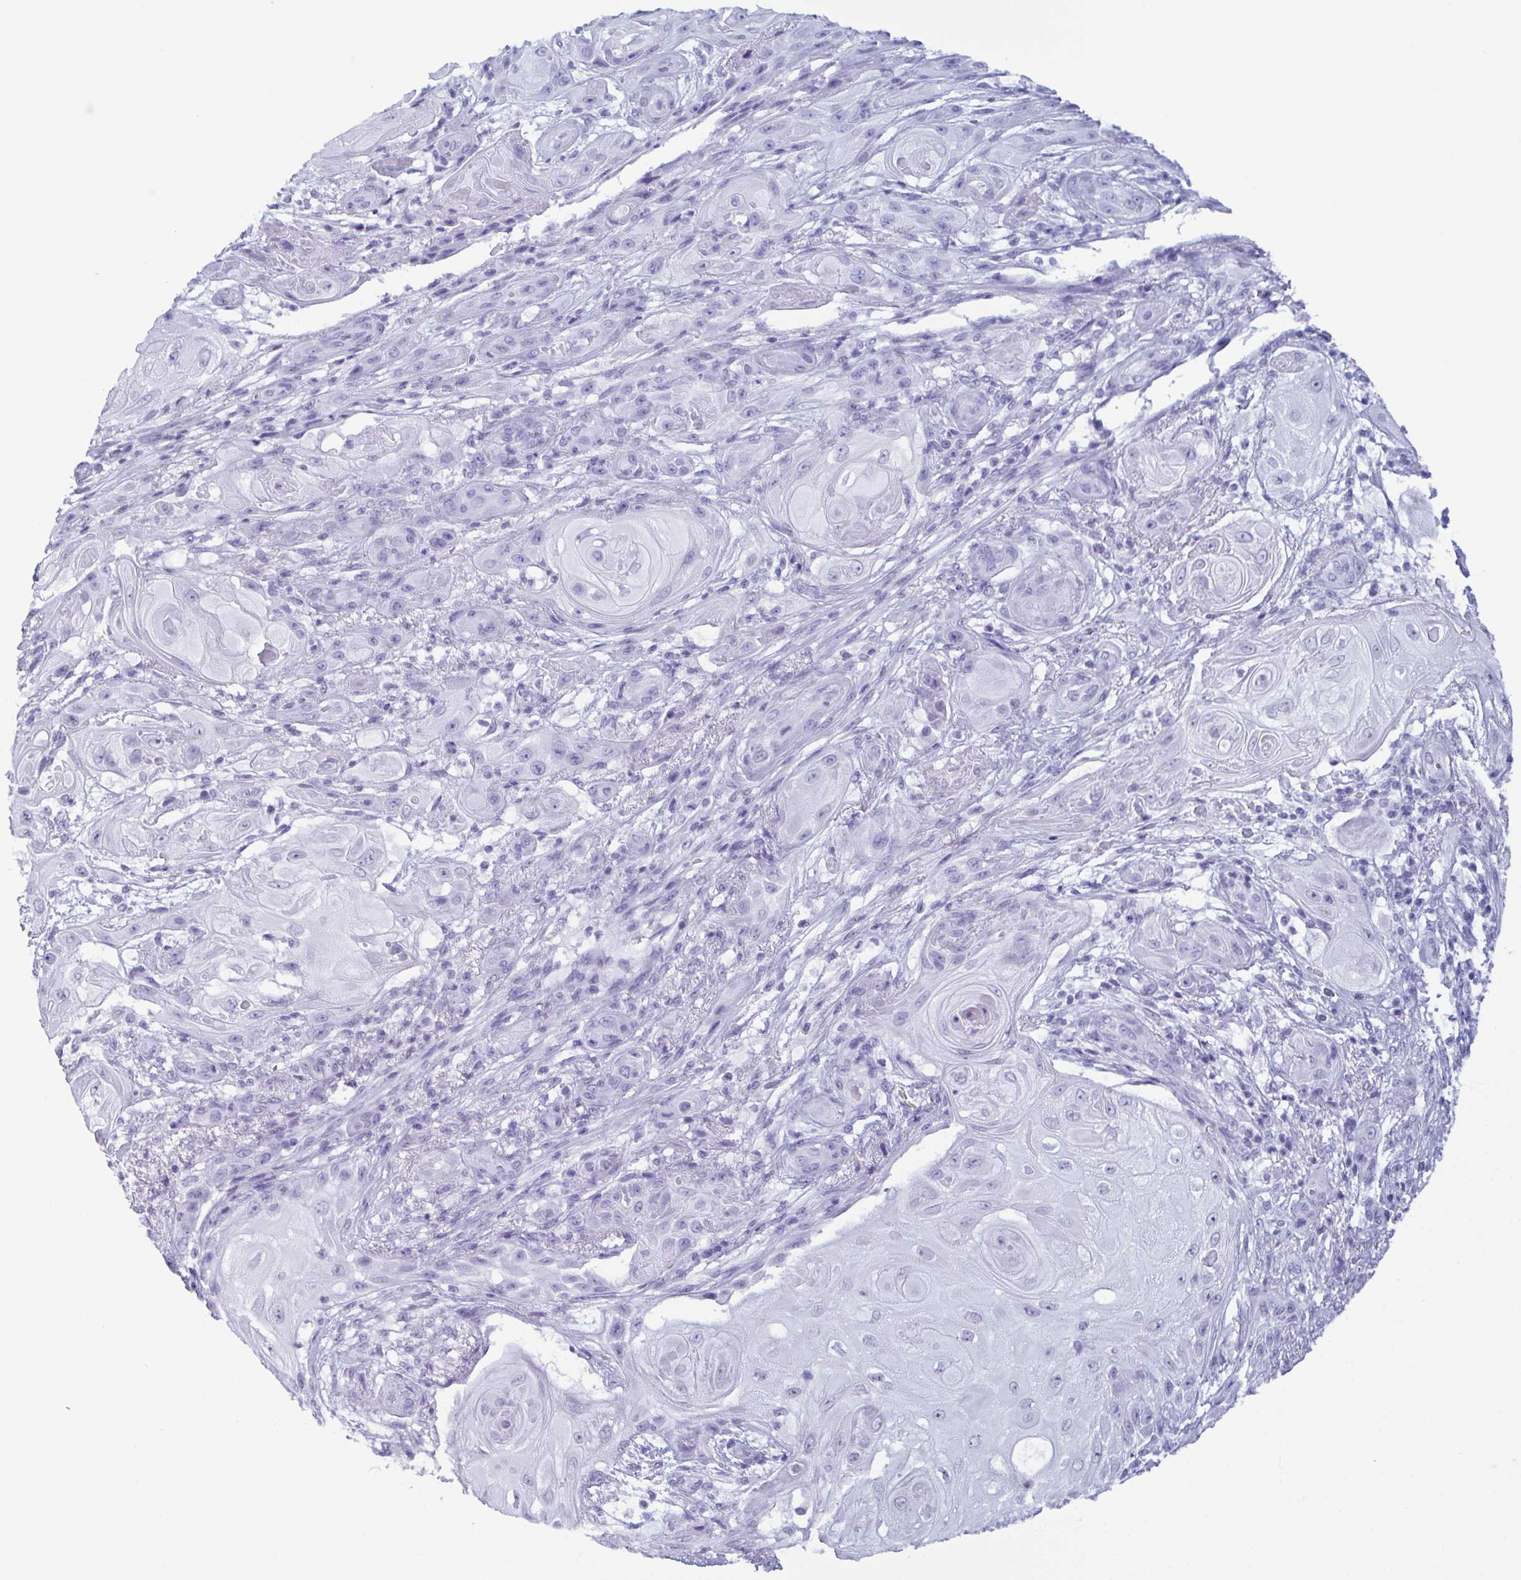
{"staining": {"intensity": "negative", "quantity": "none", "location": "none"}, "tissue": "skin cancer", "cell_type": "Tumor cells", "image_type": "cancer", "snomed": [{"axis": "morphology", "description": "Squamous cell carcinoma, NOS"}, {"axis": "topography", "description": "Skin"}], "caption": "IHC of human squamous cell carcinoma (skin) shows no positivity in tumor cells.", "gene": "RBM7", "patient": {"sex": "male", "age": 62}}